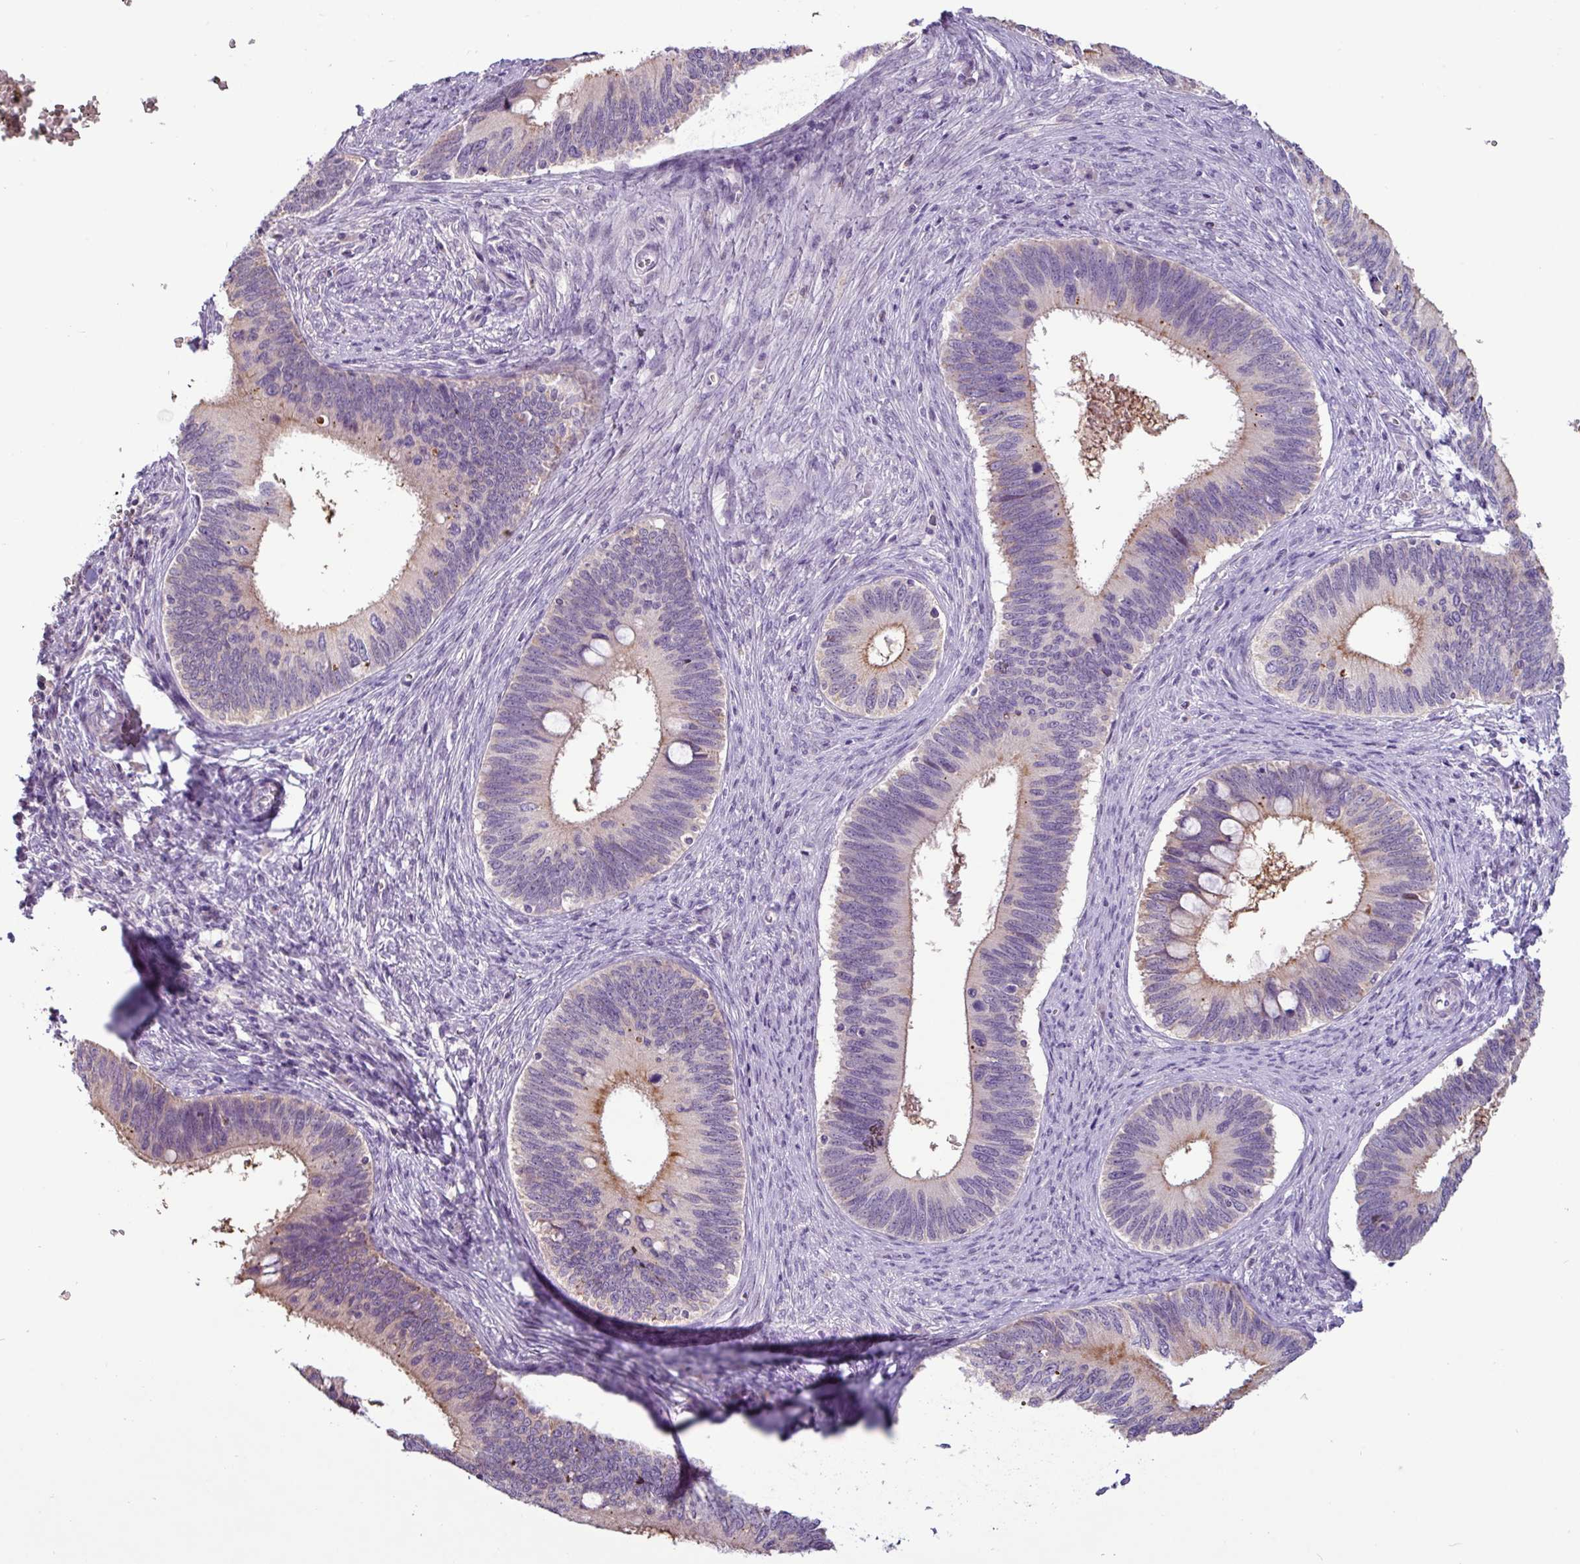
{"staining": {"intensity": "moderate", "quantity": "<25%", "location": "cytoplasmic/membranous"}, "tissue": "cervical cancer", "cell_type": "Tumor cells", "image_type": "cancer", "snomed": [{"axis": "morphology", "description": "Adenocarcinoma, NOS"}, {"axis": "topography", "description": "Cervix"}], "caption": "IHC (DAB) staining of human cervical adenocarcinoma exhibits moderate cytoplasmic/membranous protein positivity in about <25% of tumor cells.", "gene": "PNLDC1", "patient": {"sex": "female", "age": 42}}